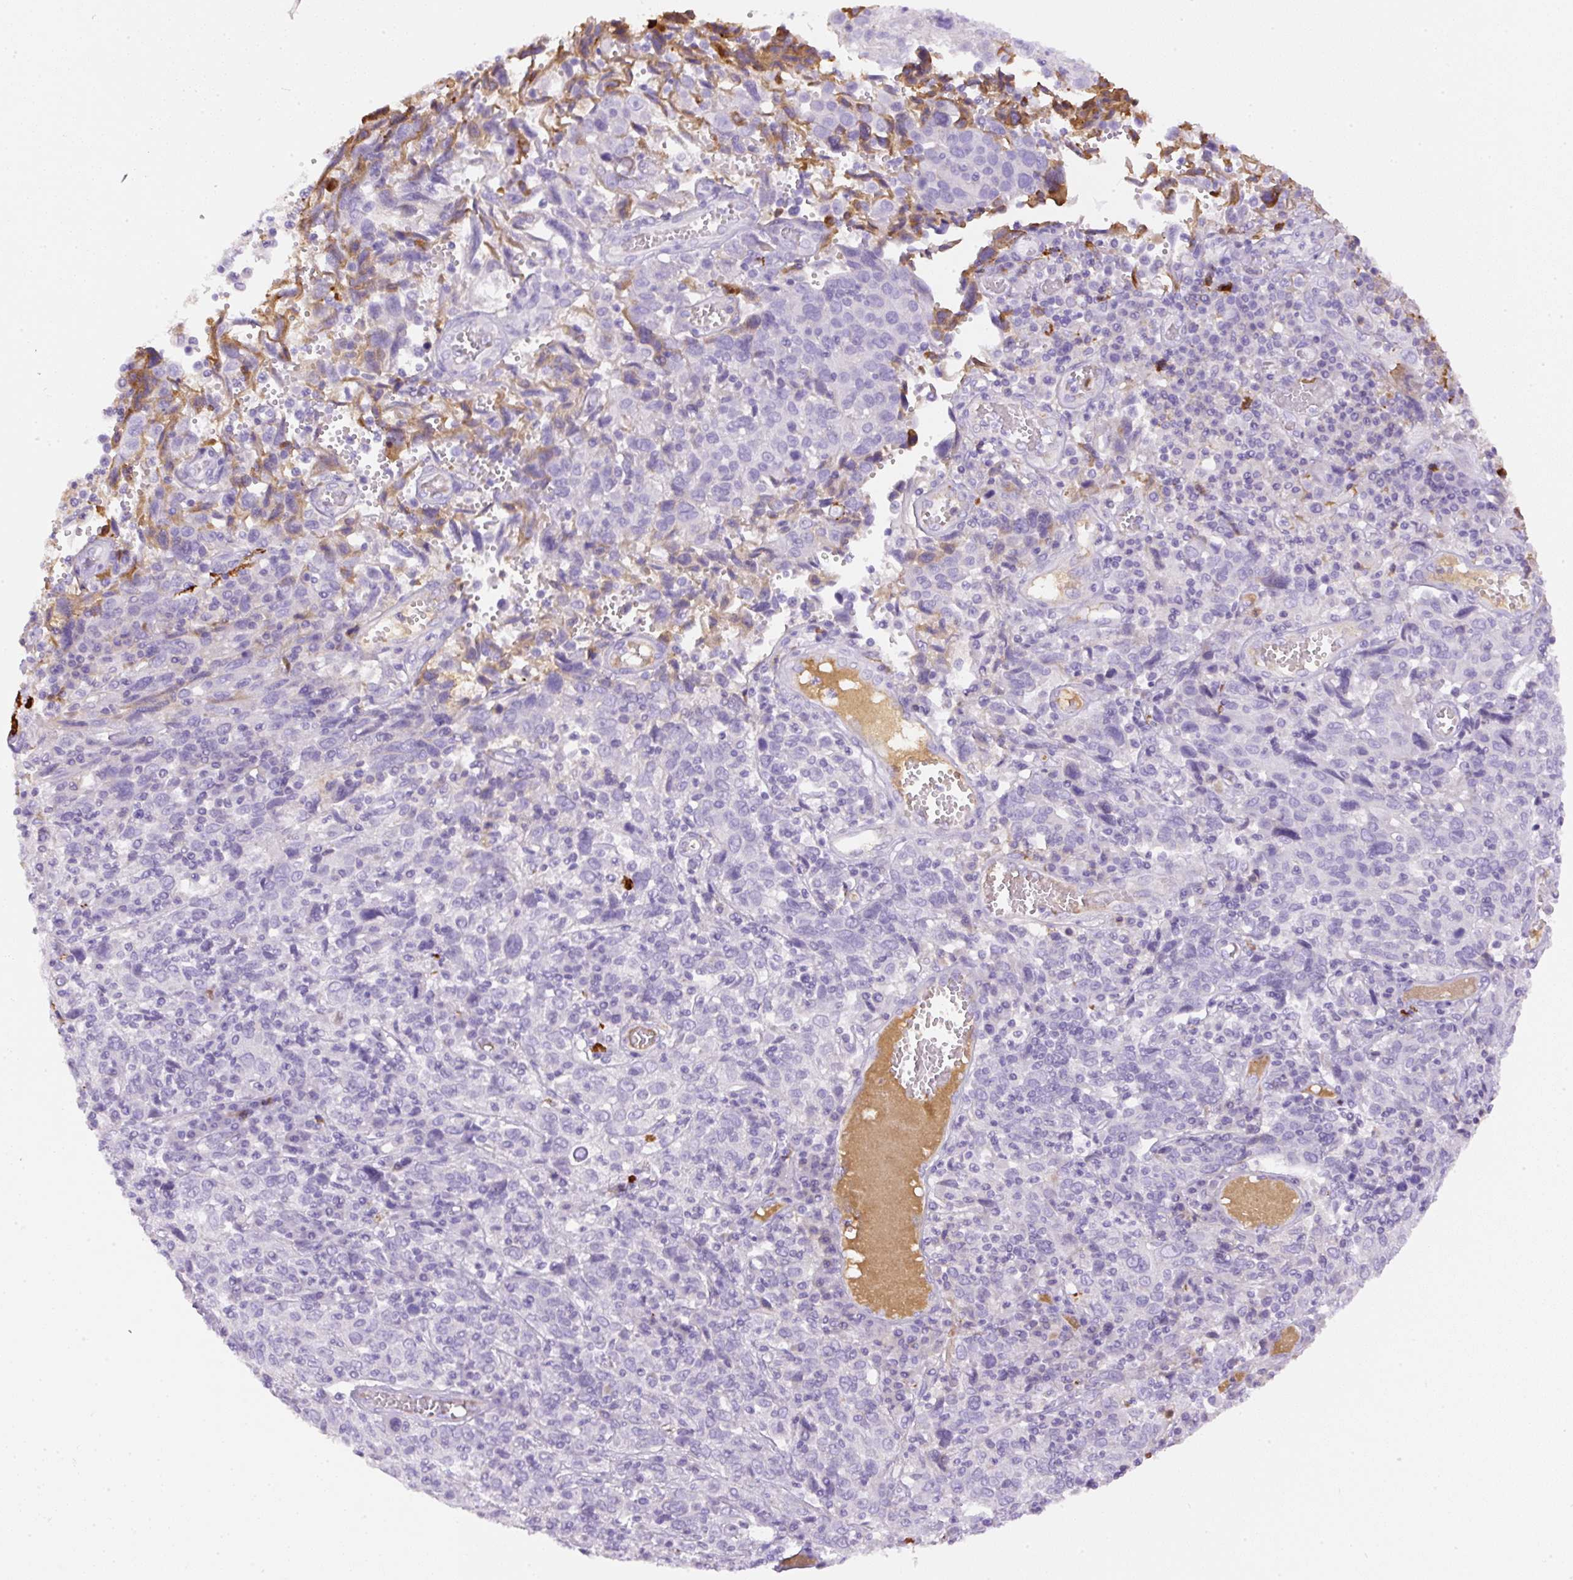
{"staining": {"intensity": "negative", "quantity": "none", "location": "none"}, "tissue": "cervical cancer", "cell_type": "Tumor cells", "image_type": "cancer", "snomed": [{"axis": "morphology", "description": "Squamous cell carcinoma, NOS"}, {"axis": "topography", "description": "Cervix"}], "caption": "There is no significant expression in tumor cells of cervical cancer.", "gene": "APCS", "patient": {"sex": "female", "age": 46}}